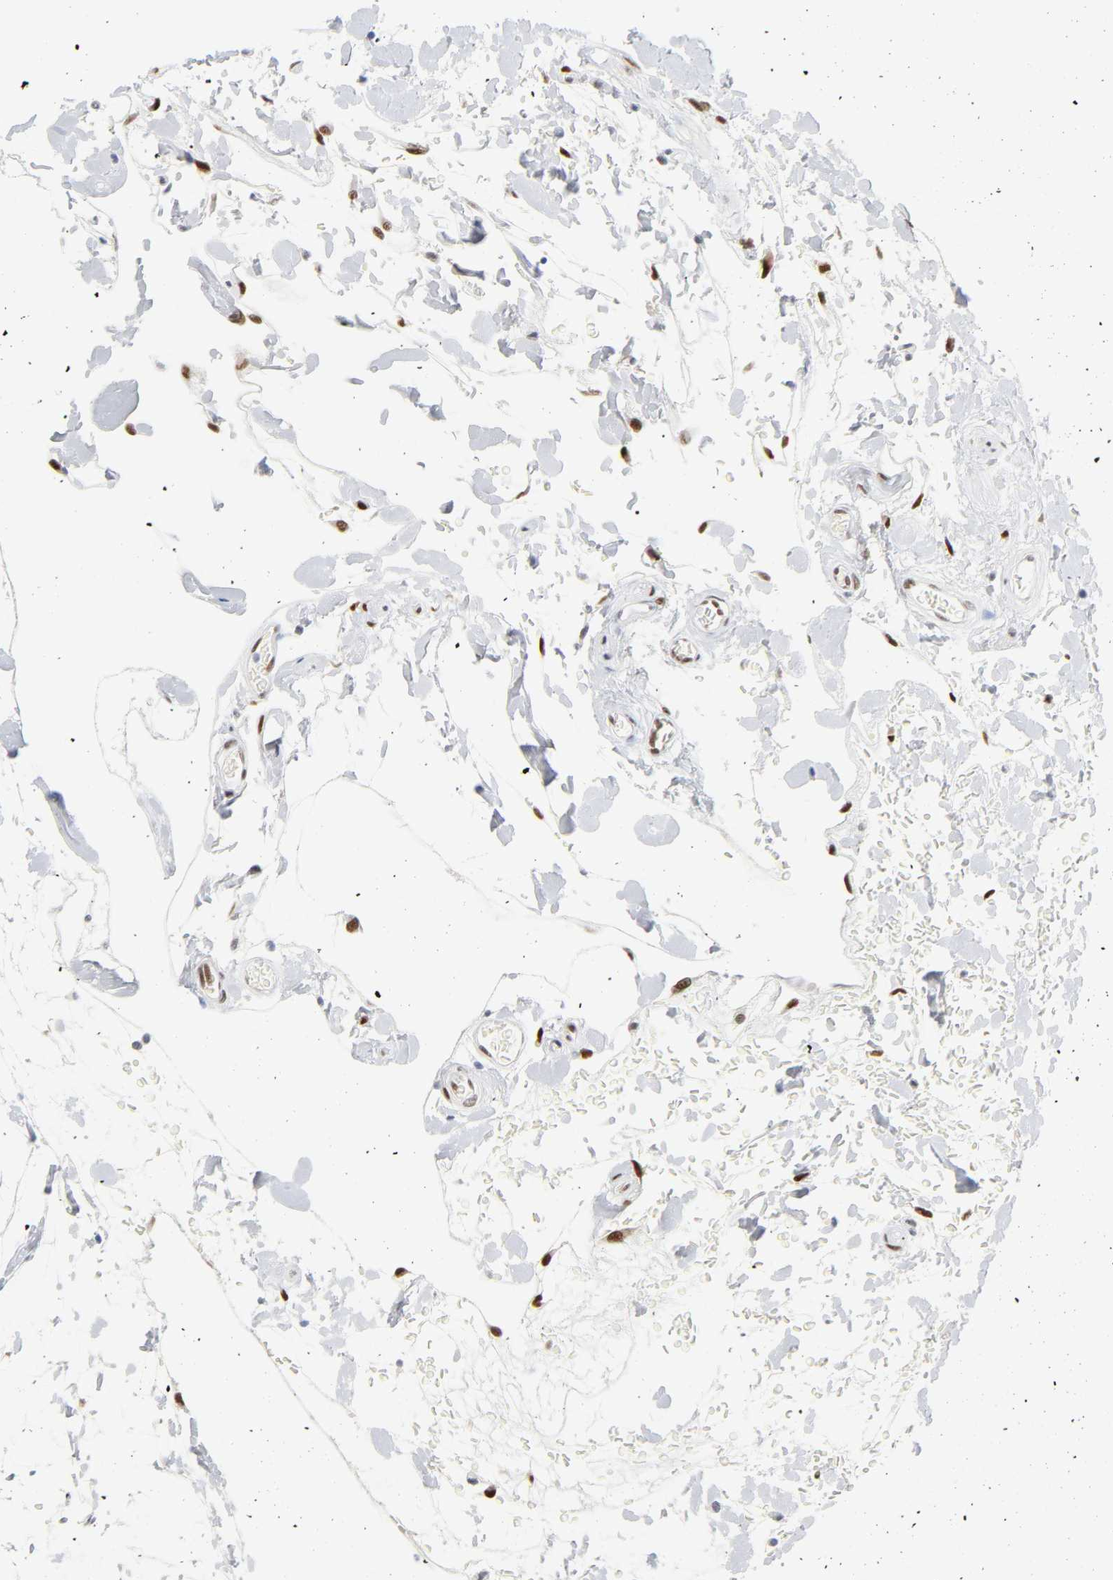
{"staining": {"intensity": "moderate", "quantity": ">75%", "location": "nuclear"}, "tissue": "stomach", "cell_type": "Glandular cells", "image_type": "normal", "snomed": [{"axis": "morphology", "description": "Normal tissue, NOS"}, {"axis": "topography", "description": "Stomach, upper"}, {"axis": "topography", "description": "Stomach"}], "caption": "An image of stomach stained for a protein displays moderate nuclear brown staining in glandular cells. The staining was performed using DAB to visualize the protein expression in brown, while the nuclei were stained in blue with hematoxylin (Magnification: 20x).", "gene": "NFIC", "patient": {"sex": "male", "age": 76}}